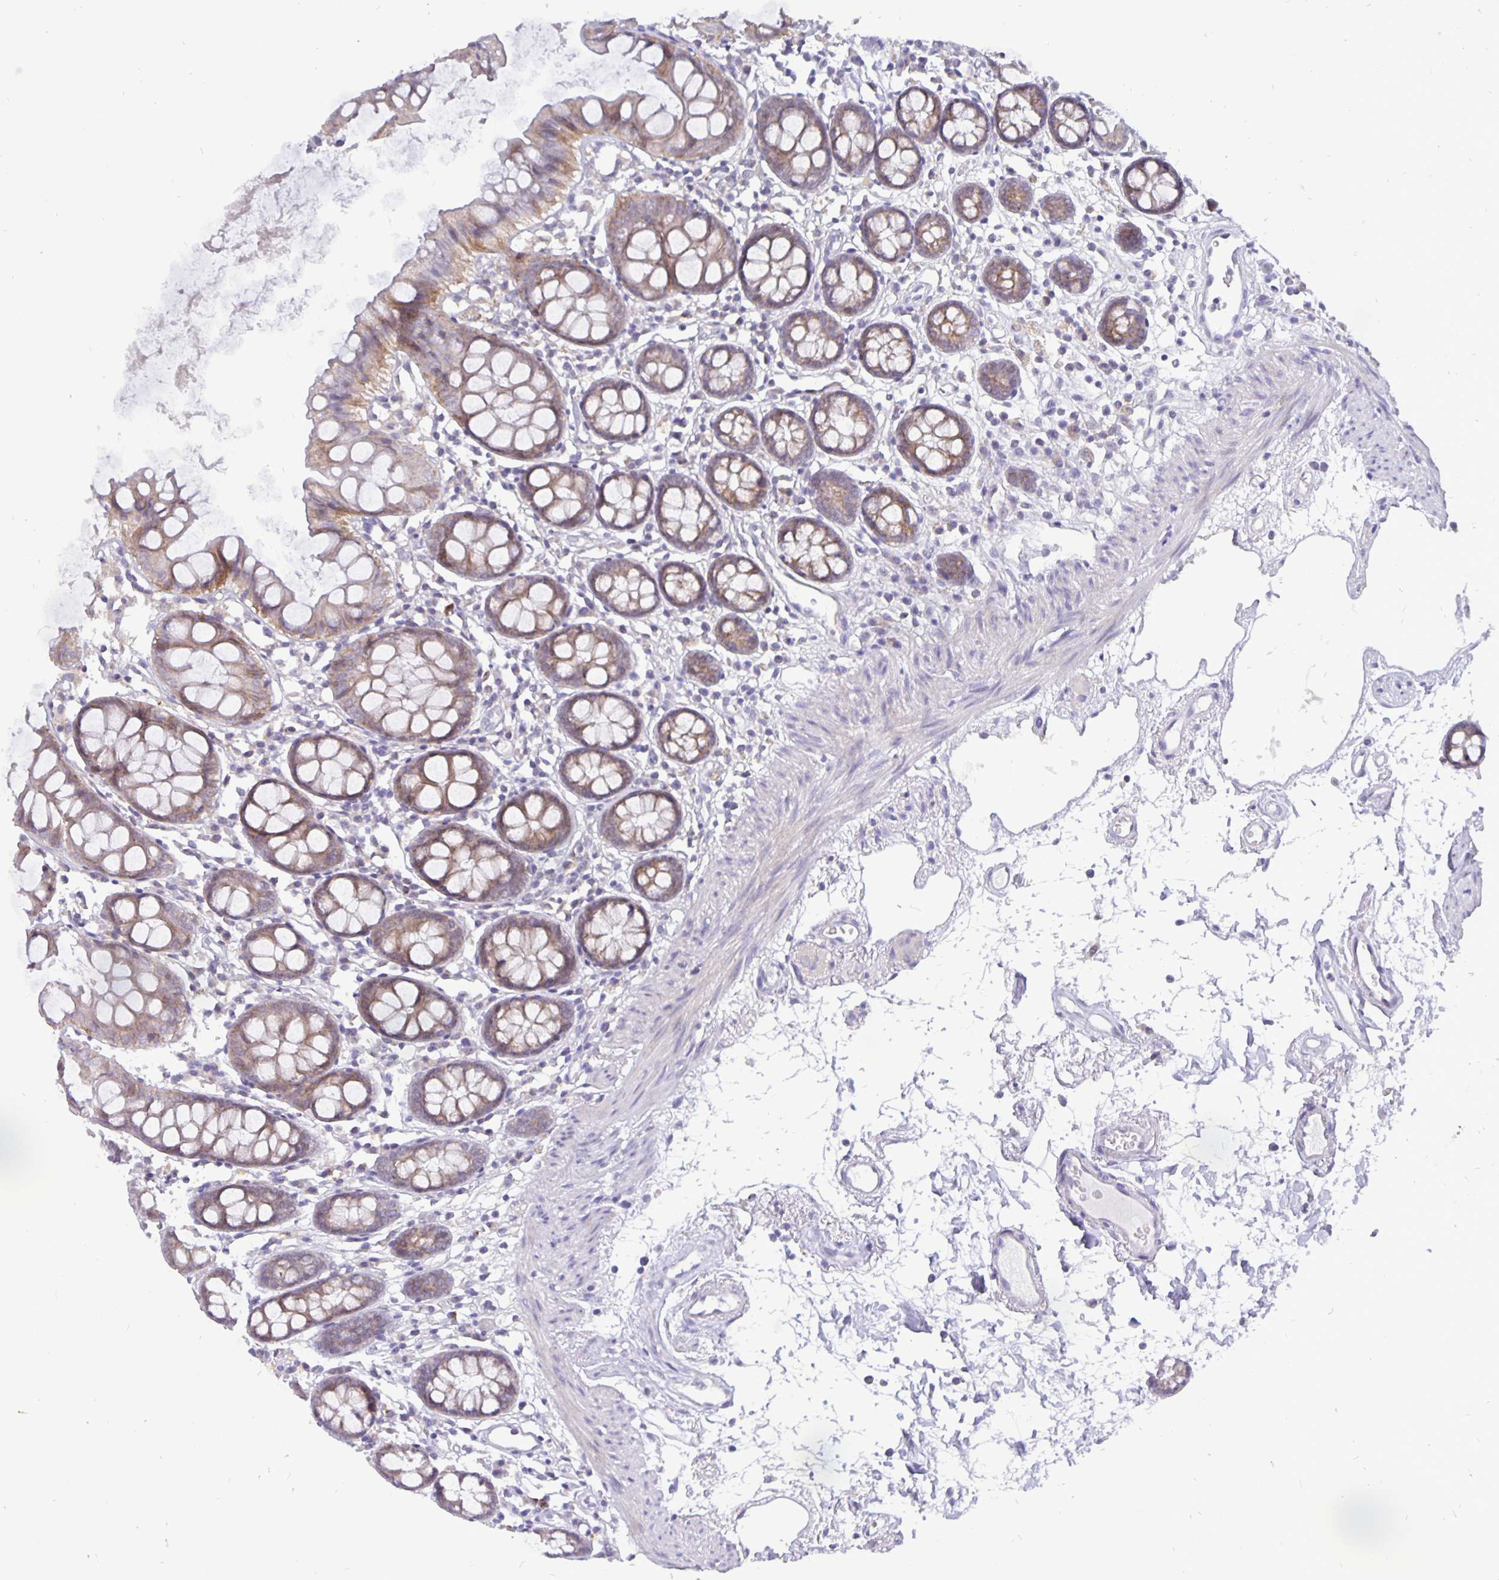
{"staining": {"intensity": "negative", "quantity": "none", "location": "none"}, "tissue": "colon", "cell_type": "Endothelial cells", "image_type": "normal", "snomed": [{"axis": "morphology", "description": "Normal tissue, NOS"}, {"axis": "topography", "description": "Colon"}], "caption": "Colon stained for a protein using IHC displays no expression endothelial cells.", "gene": "ERBB2", "patient": {"sex": "female", "age": 84}}